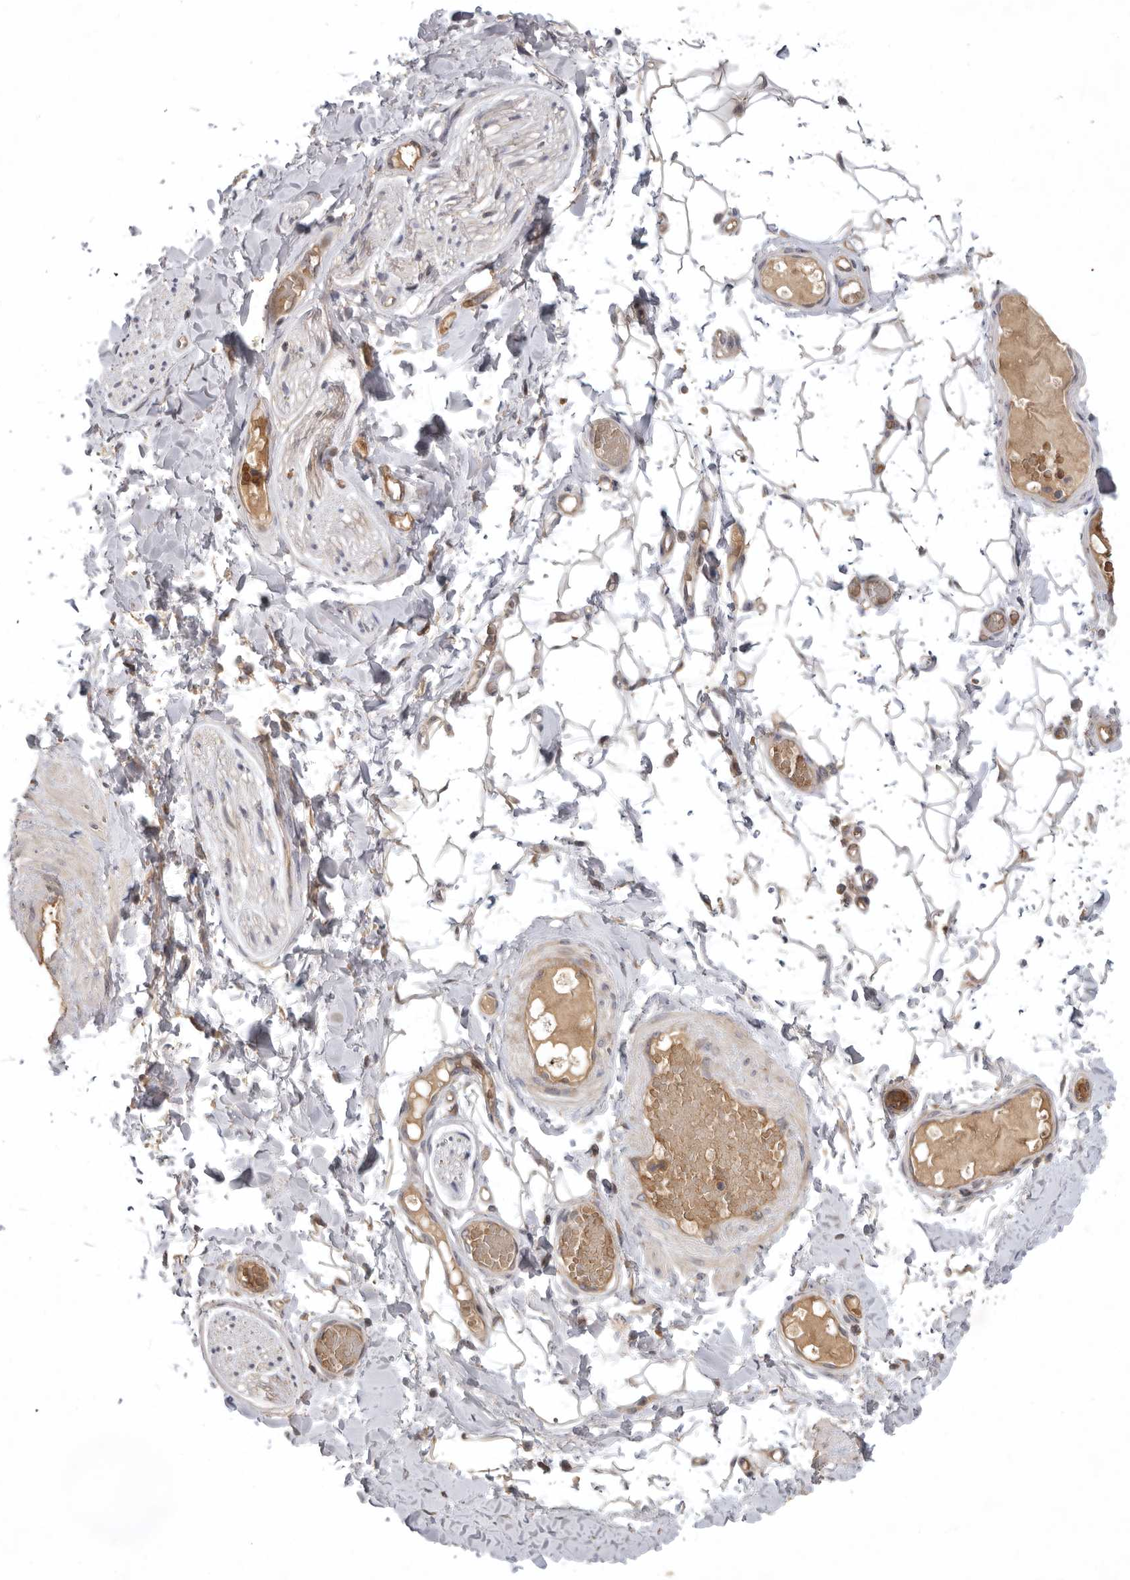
{"staining": {"intensity": "weak", "quantity": ">75%", "location": "cytoplasmic/membranous"}, "tissue": "adipose tissue", "cell_type": "Adipocytes", "image_type": "normal", "snomed": [{"axis": "morphology", "description": "Normal tissue, NOS"}, {"axis": "topography", "description": "Adipose tissue"}, {"axis": "topography", "description": "Vascular tissue"}, {"axis": "topography", "description": "Peripheral nerve tissue"}], "caption": "High-power microscopy captured an immunohistochemistry image of unremarkable adipose tissue, revealing weak cytoplasmic/membranous expression in approximately >75% of adipocytes.", "gene": "KIF2B", "patient": {"sex": "male", "age": 25}}